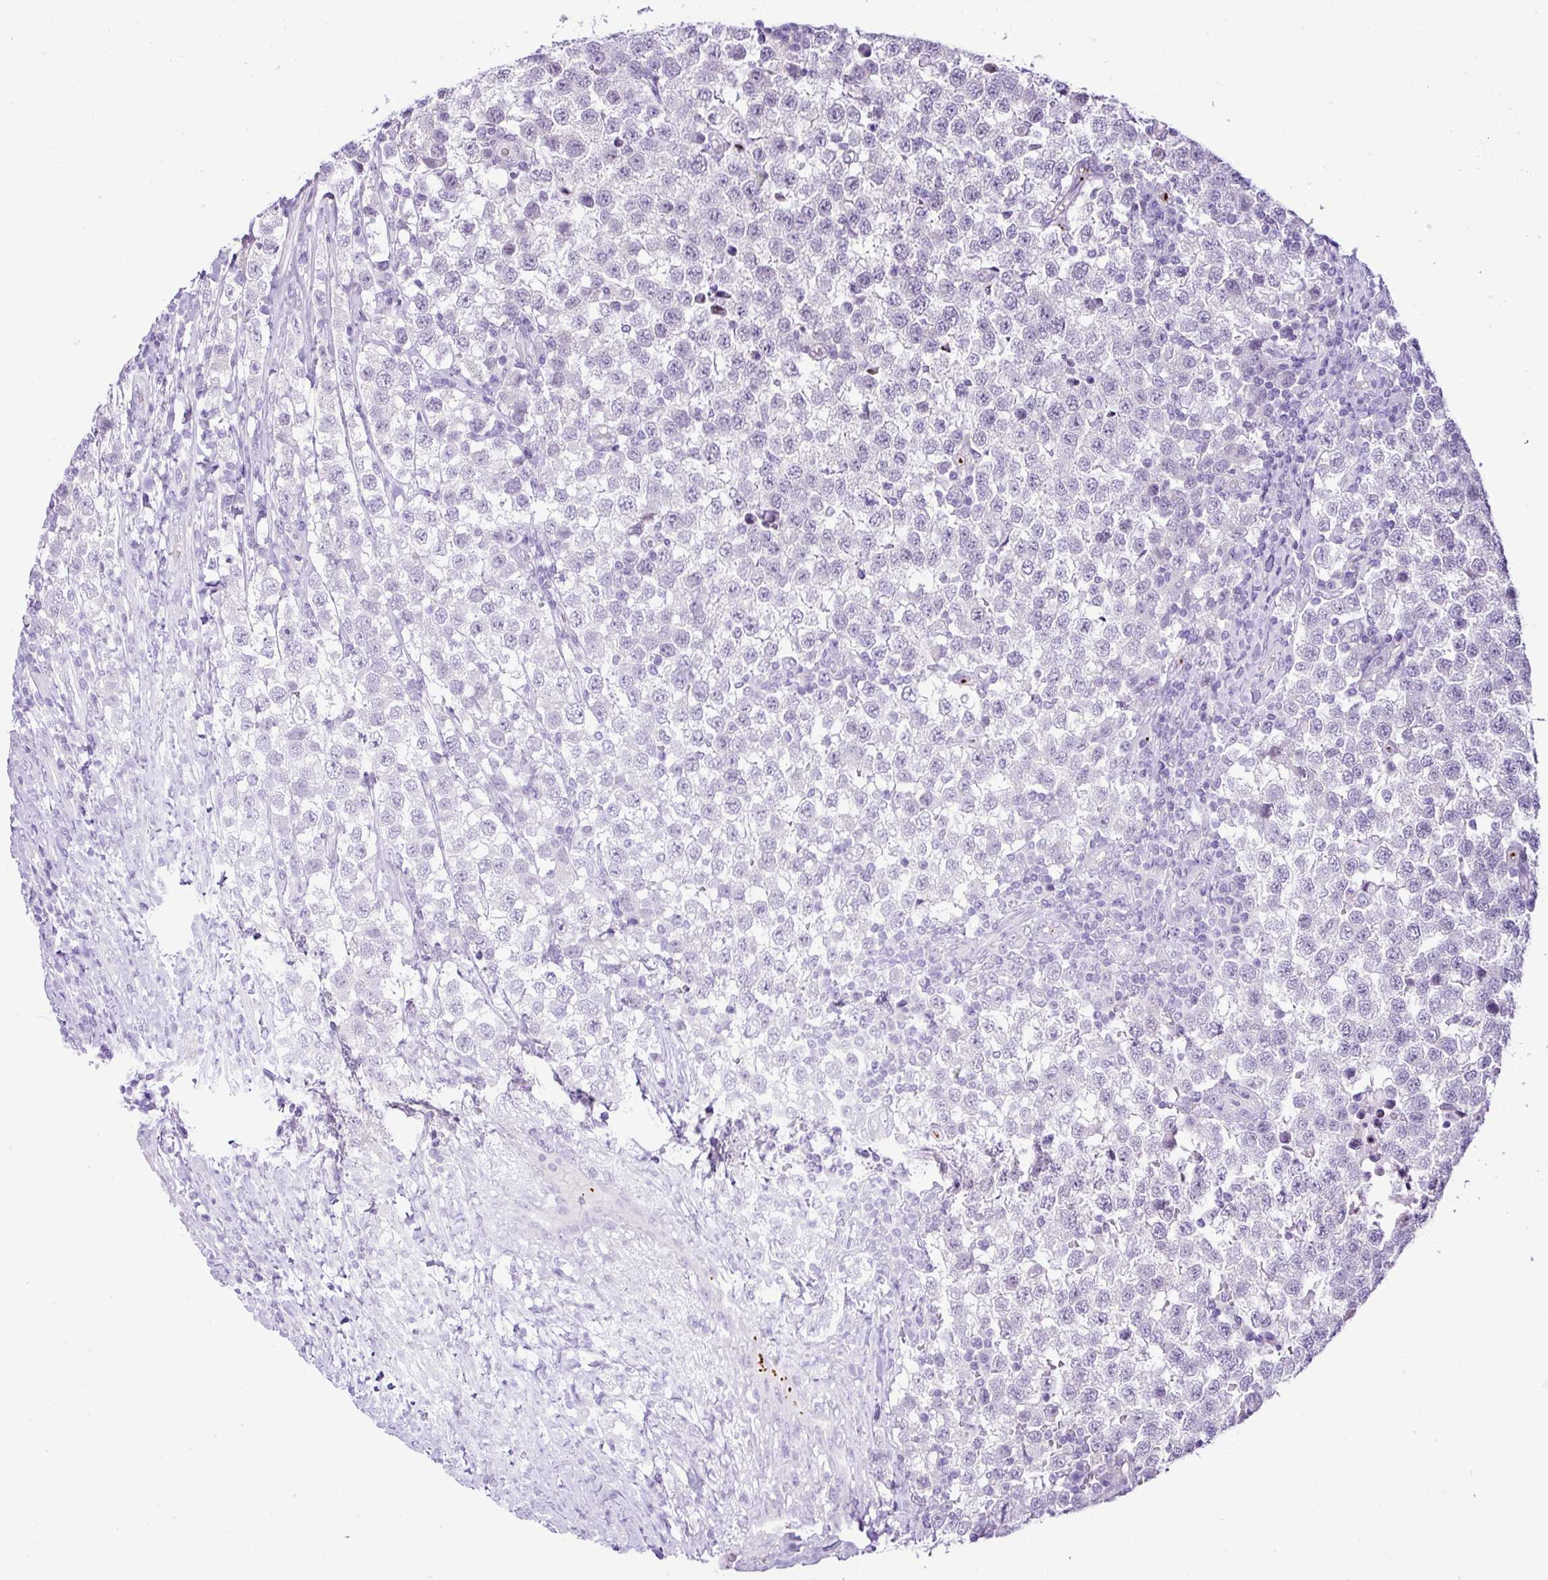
{"staining": {"intensity": "negative", "quantity": "none", "location": "none"}, "tissue": "testis cancer", "cell_type": "Tumor cells", "image_type": "cancer", "snomed": [{"axis": "morphology", "description": "Seminoma, NOS"}, {"axis": "topography", "description": "Testis"}], "caption": "A micrograph of seminoma (testis) stained for a protein displays no brown staining in tumor cells.", "gene": "CMTM5", "patient": {"sex": "male", "age": 34}}